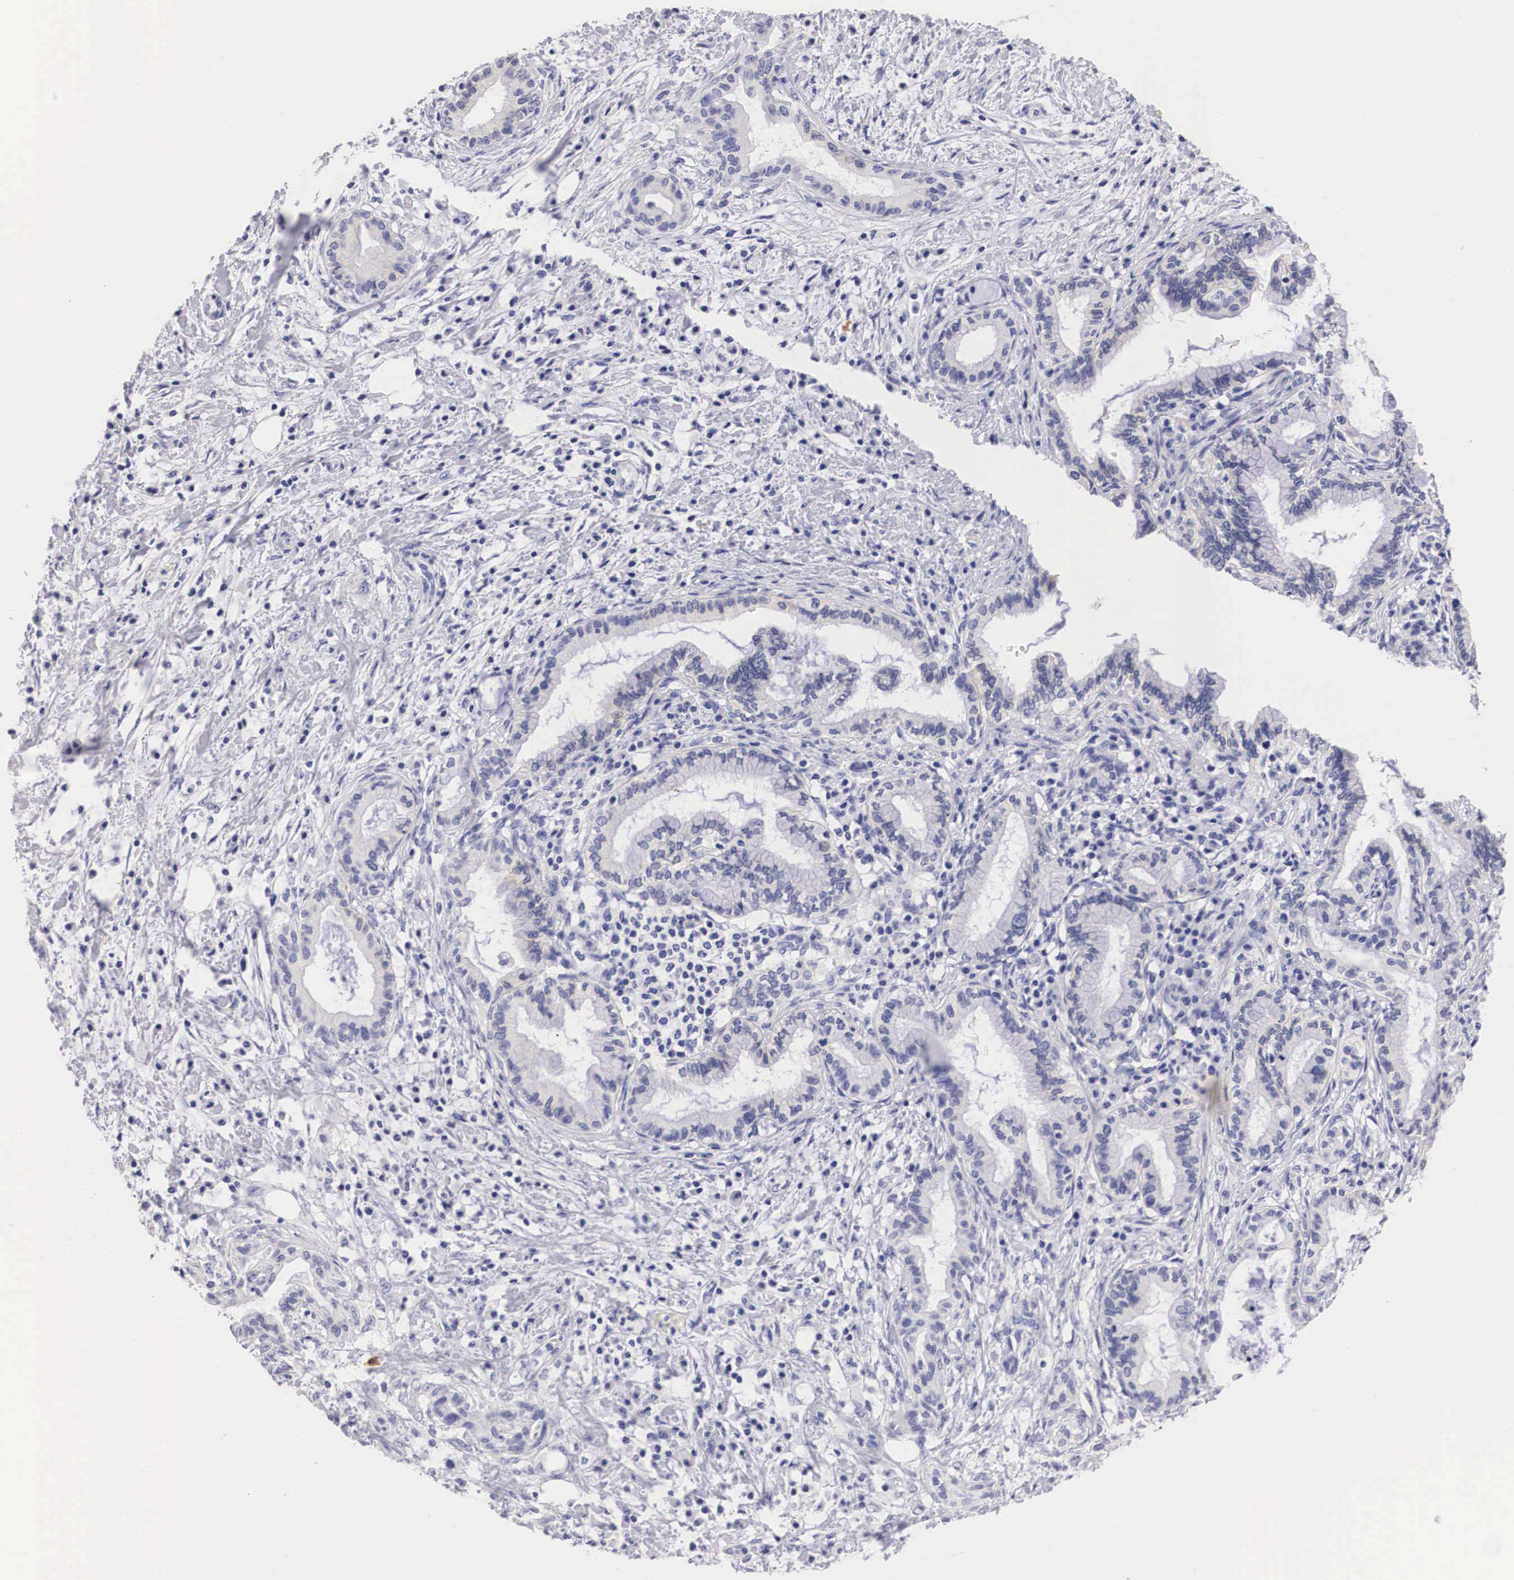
{"staining": {"intensity": "negative", "quantity": "none", "location": "none"}, "tissue": "pancreatic cancer", "cell_type": "Tumor cells", "image_type": "cancer", "snomed": [{"axis": "morphology", "description": "Adenocarcinoma, NOS"}, {"axis": "topography", "description": "Pancreas"}], "caption": "The photomicrograph shows no significant staining in tumor cells of adenocarcinoma (pancreatic).", "gene": "ERBB2", "patient": {"sex": "female", "age": 64}}